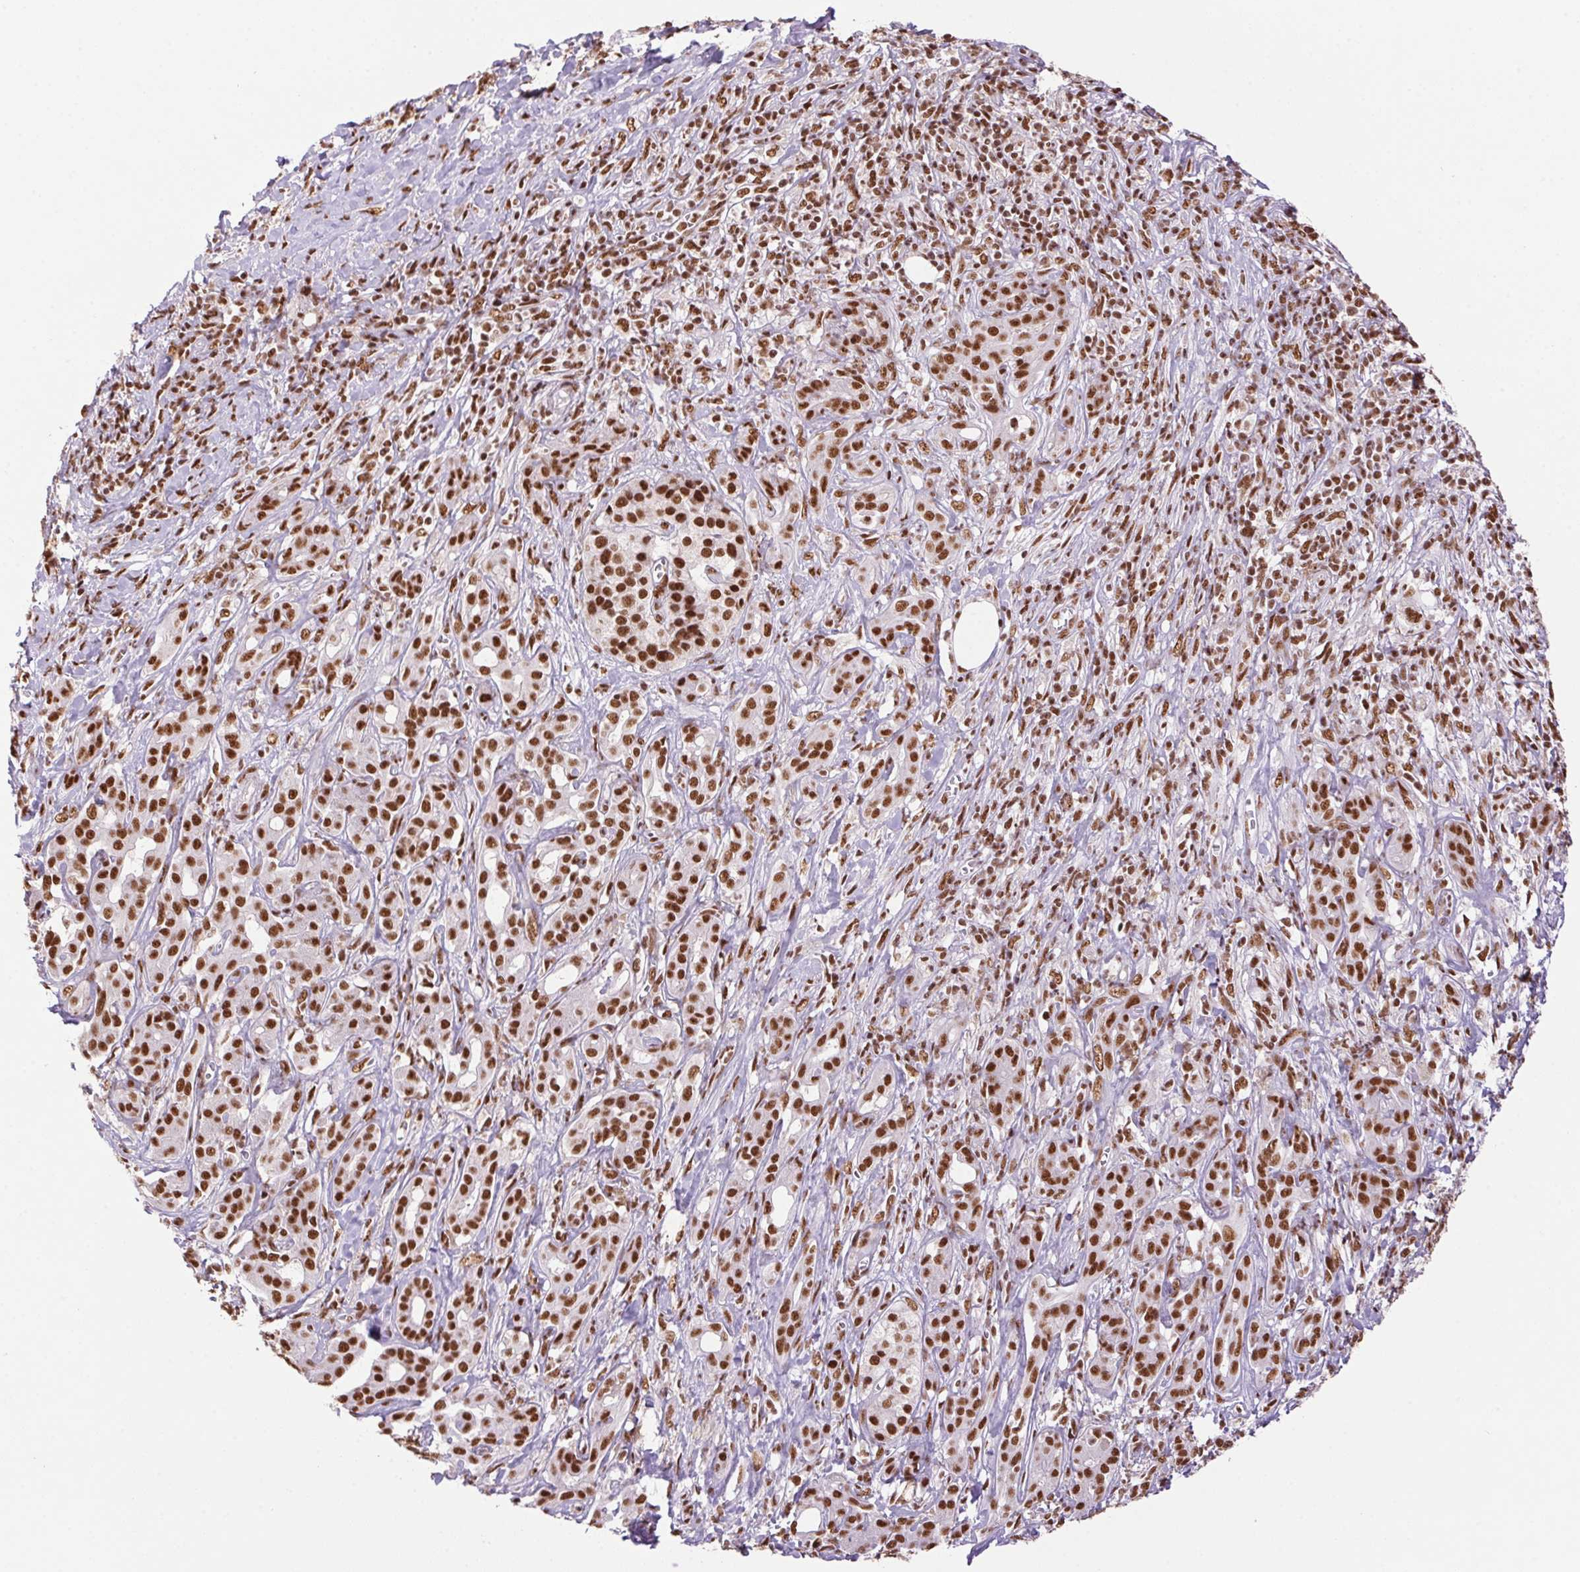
{"staining": {"intensity": "strong", "quantity": ">75%", "location": "nuclear"}, "tissue": "pancreatic cancer", "cell_type": "Tumor cells", "image_type": "cancer", "snomed": [{"axis": "morphology", "description": "Adenocarcinoma, NOS"}, {"axis": "topography", "description": "Pancreas"}], "caption": "This is an image of immunohistochemistry staining of pancreatic cancer, which shows strong expression in the nuclear of tumor cells.", "gene": "ZNF207", "patient": {"sex": "male", "age": 61}}